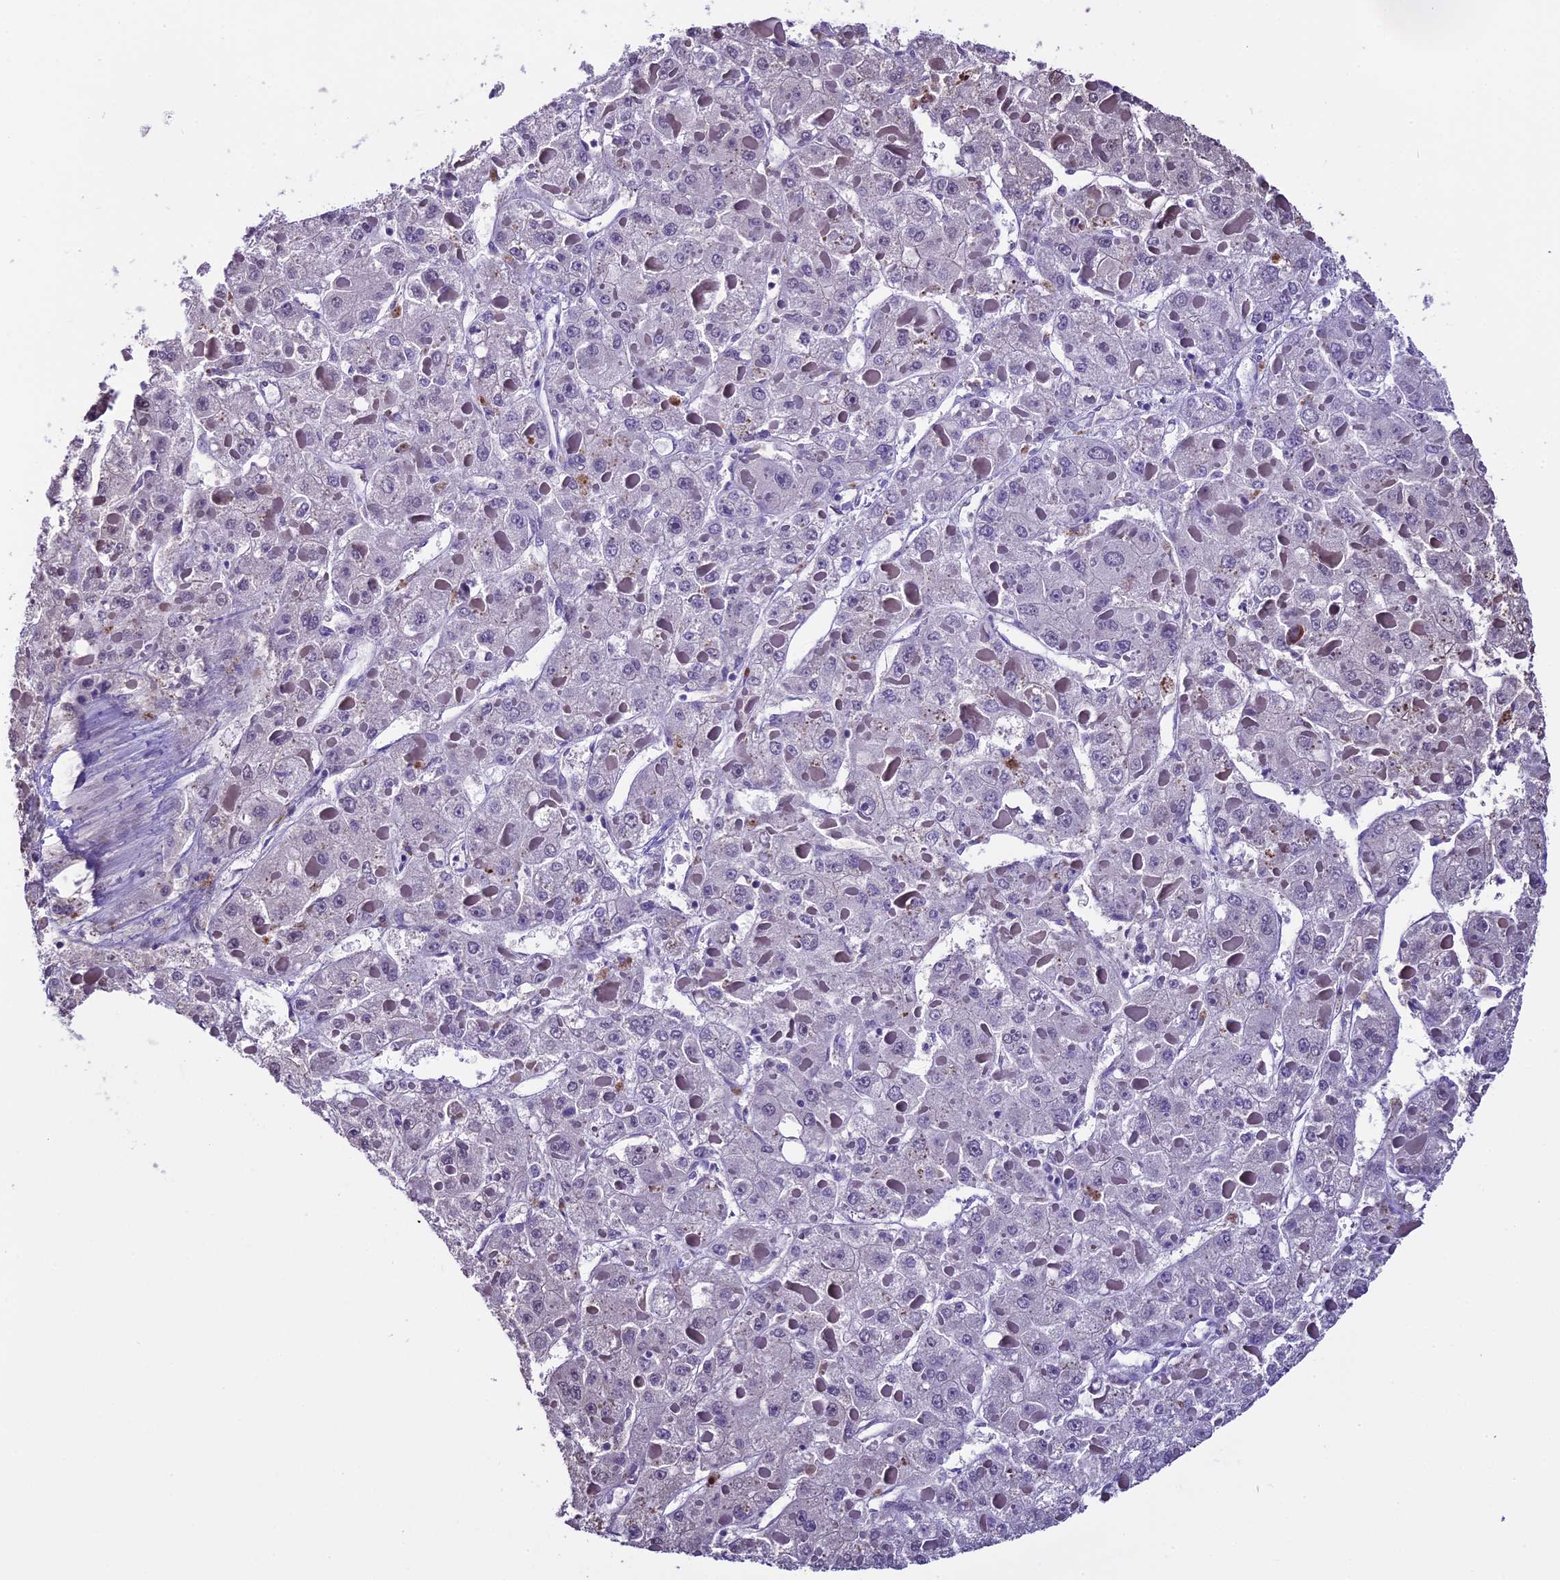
{"staining": {"intensity": "negative", "quantity": "none", "location": "none"}, "tissue": "liver cancer", "cell_type": "Tumor cells", "image_type": "cancer", "snomed": [{"axis": "morphology", "description": "Carcinoma, Hepatocellular, NOS"}, {"axis": "topography", "description": "Liver"}], "caption": "There is no significant staining in tumor cells of liver cancer. The staining was performed using DAB to visualize the protein expression in brown, while the nuclei were stained in blue with hematoxylin (Magnification: 20x).", "gene": "TCP11L2", "patient": {"sex": "female", "age": 73}}